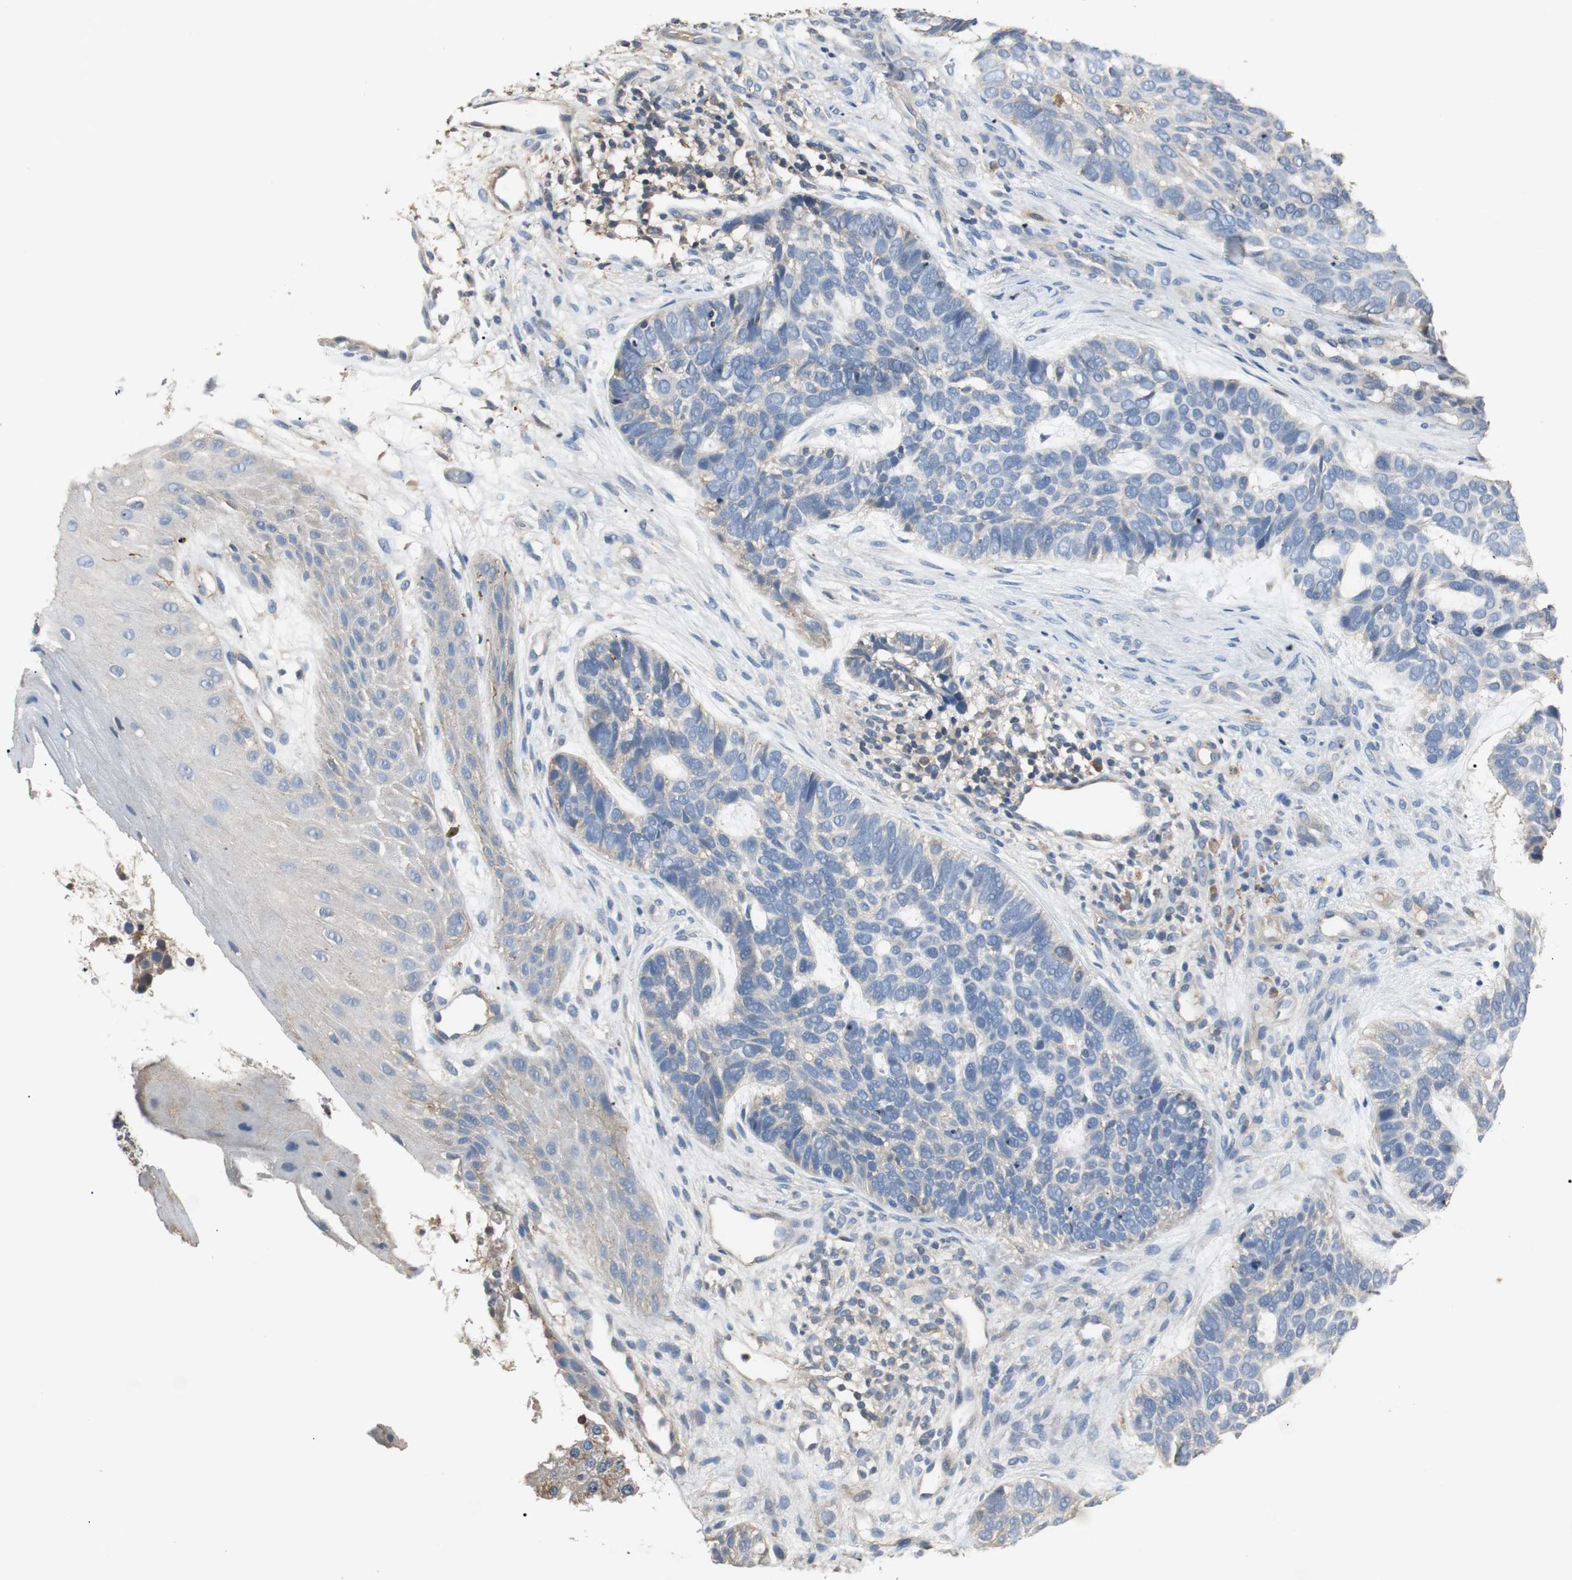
{"staining": {"intensity": "negative", "quantity": "none", "location": "none"}, "tissue": "skin cancer", "cell_type": "Tumor cells", "image_type": "cancer", "snomed": [{"axis": "morphology", "description": "Basal cell carcinoma"}, {"axis": "topography", "description": "Skin"}], "caption": "Immunohistochemical staining of skin basal cell carcinoma demonstrates no significant staining in tumor cells.", "gene": "TNFRSF14", "patient": {"sex": "male", "age": 87}}